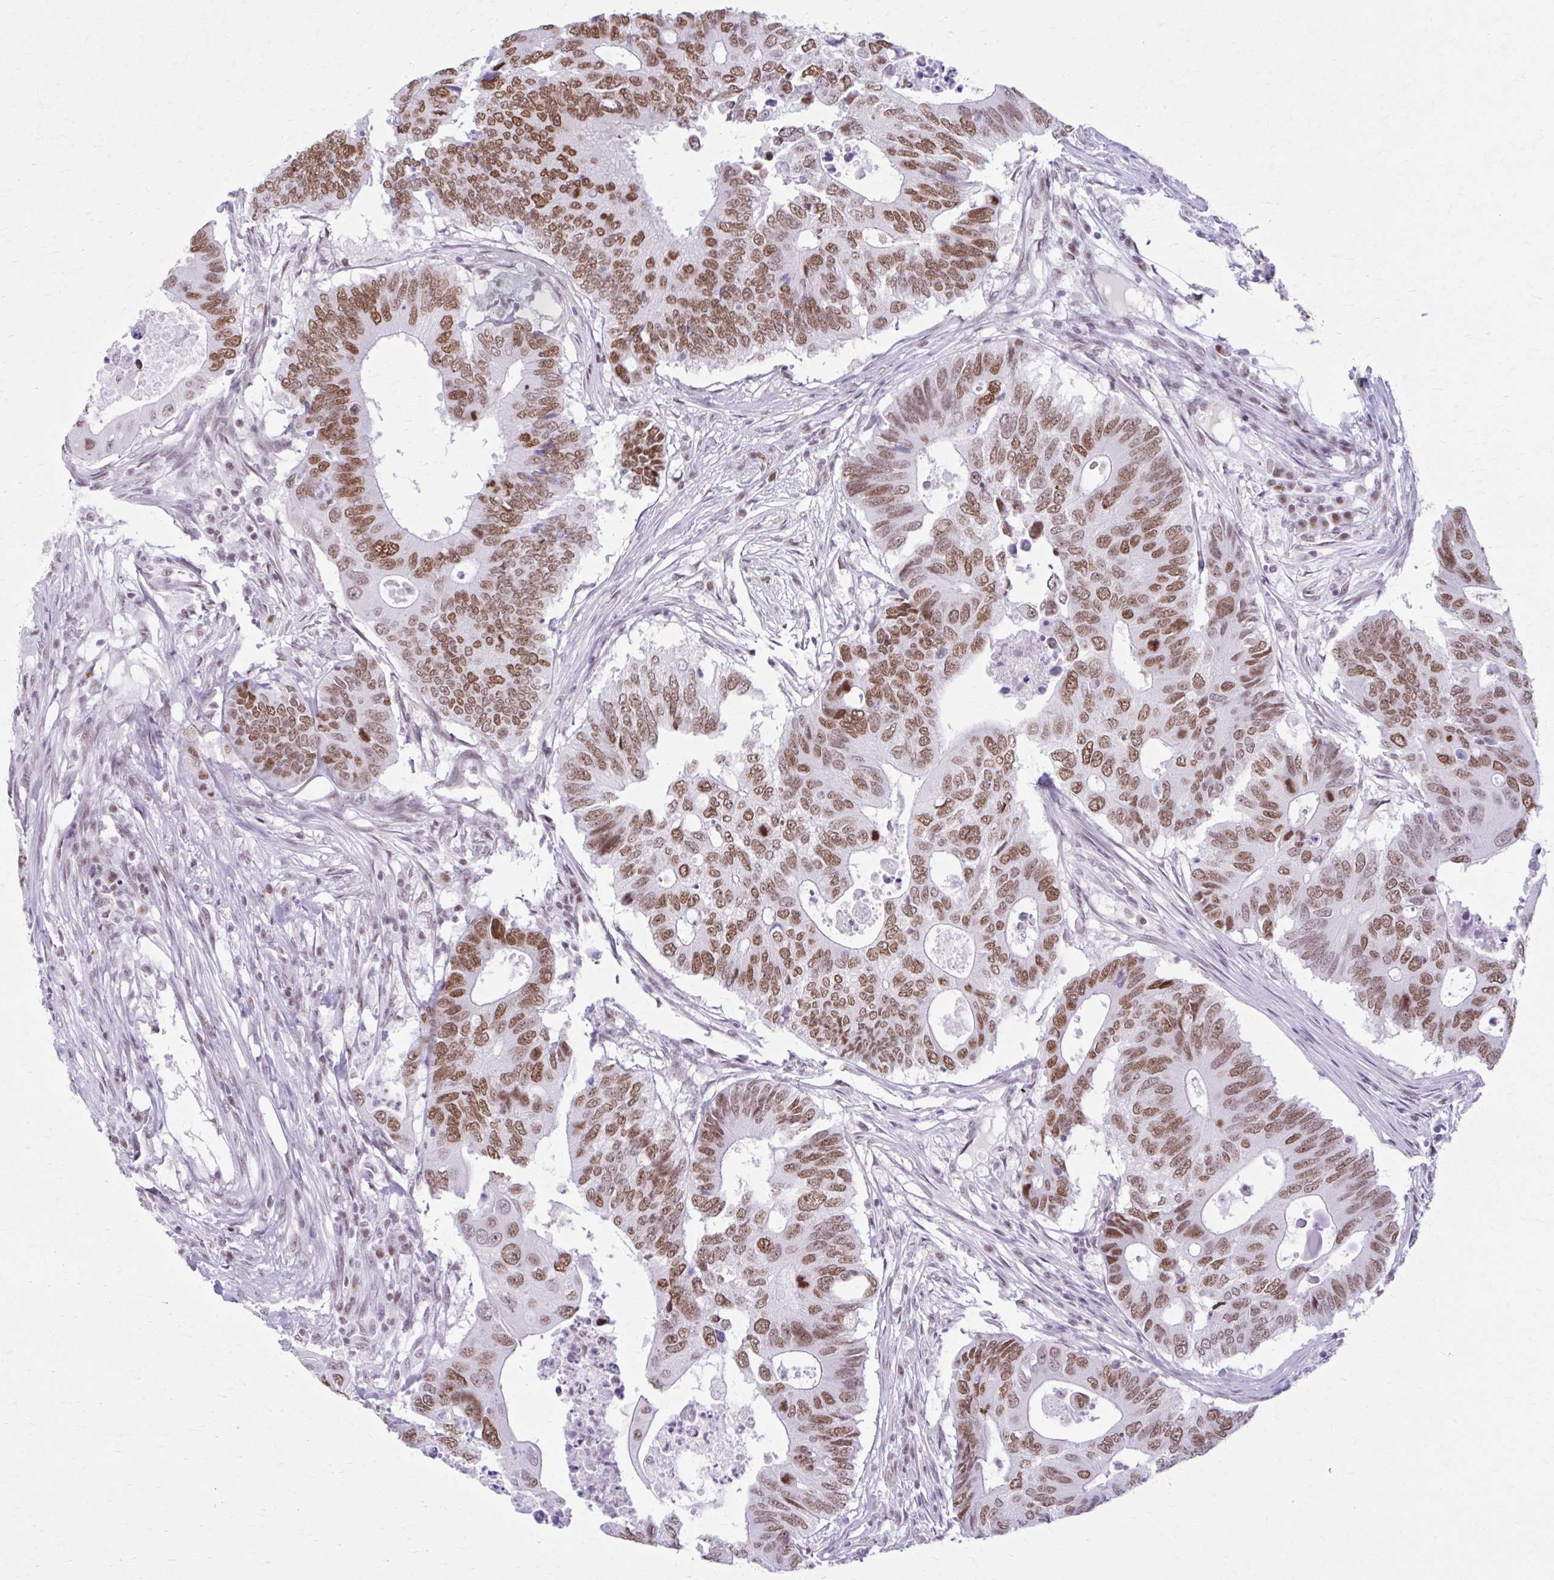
{"staining": {"intensity": "moderate", "quantity": ">75%", "location": "nuclear"}, "tissue": "colorectal cancer", "cell_type": "Tumor cells", "image_type": "cancer", "snomed": [{"axis": "morphology", "description": "Adenocarcinoma, NOS"}, {"axis": "topography", "description": "Colon"}], "caption": "Immunohistochemical staining of colorectal cancer reveals medium levels of moderate nuclear protein expression in about >75% of tumor cells. Ihc stains the protein in brown and the nuclei are stained blue.", "gene": "PABIR1", "patient": {"sex": "male", "age": 71}}